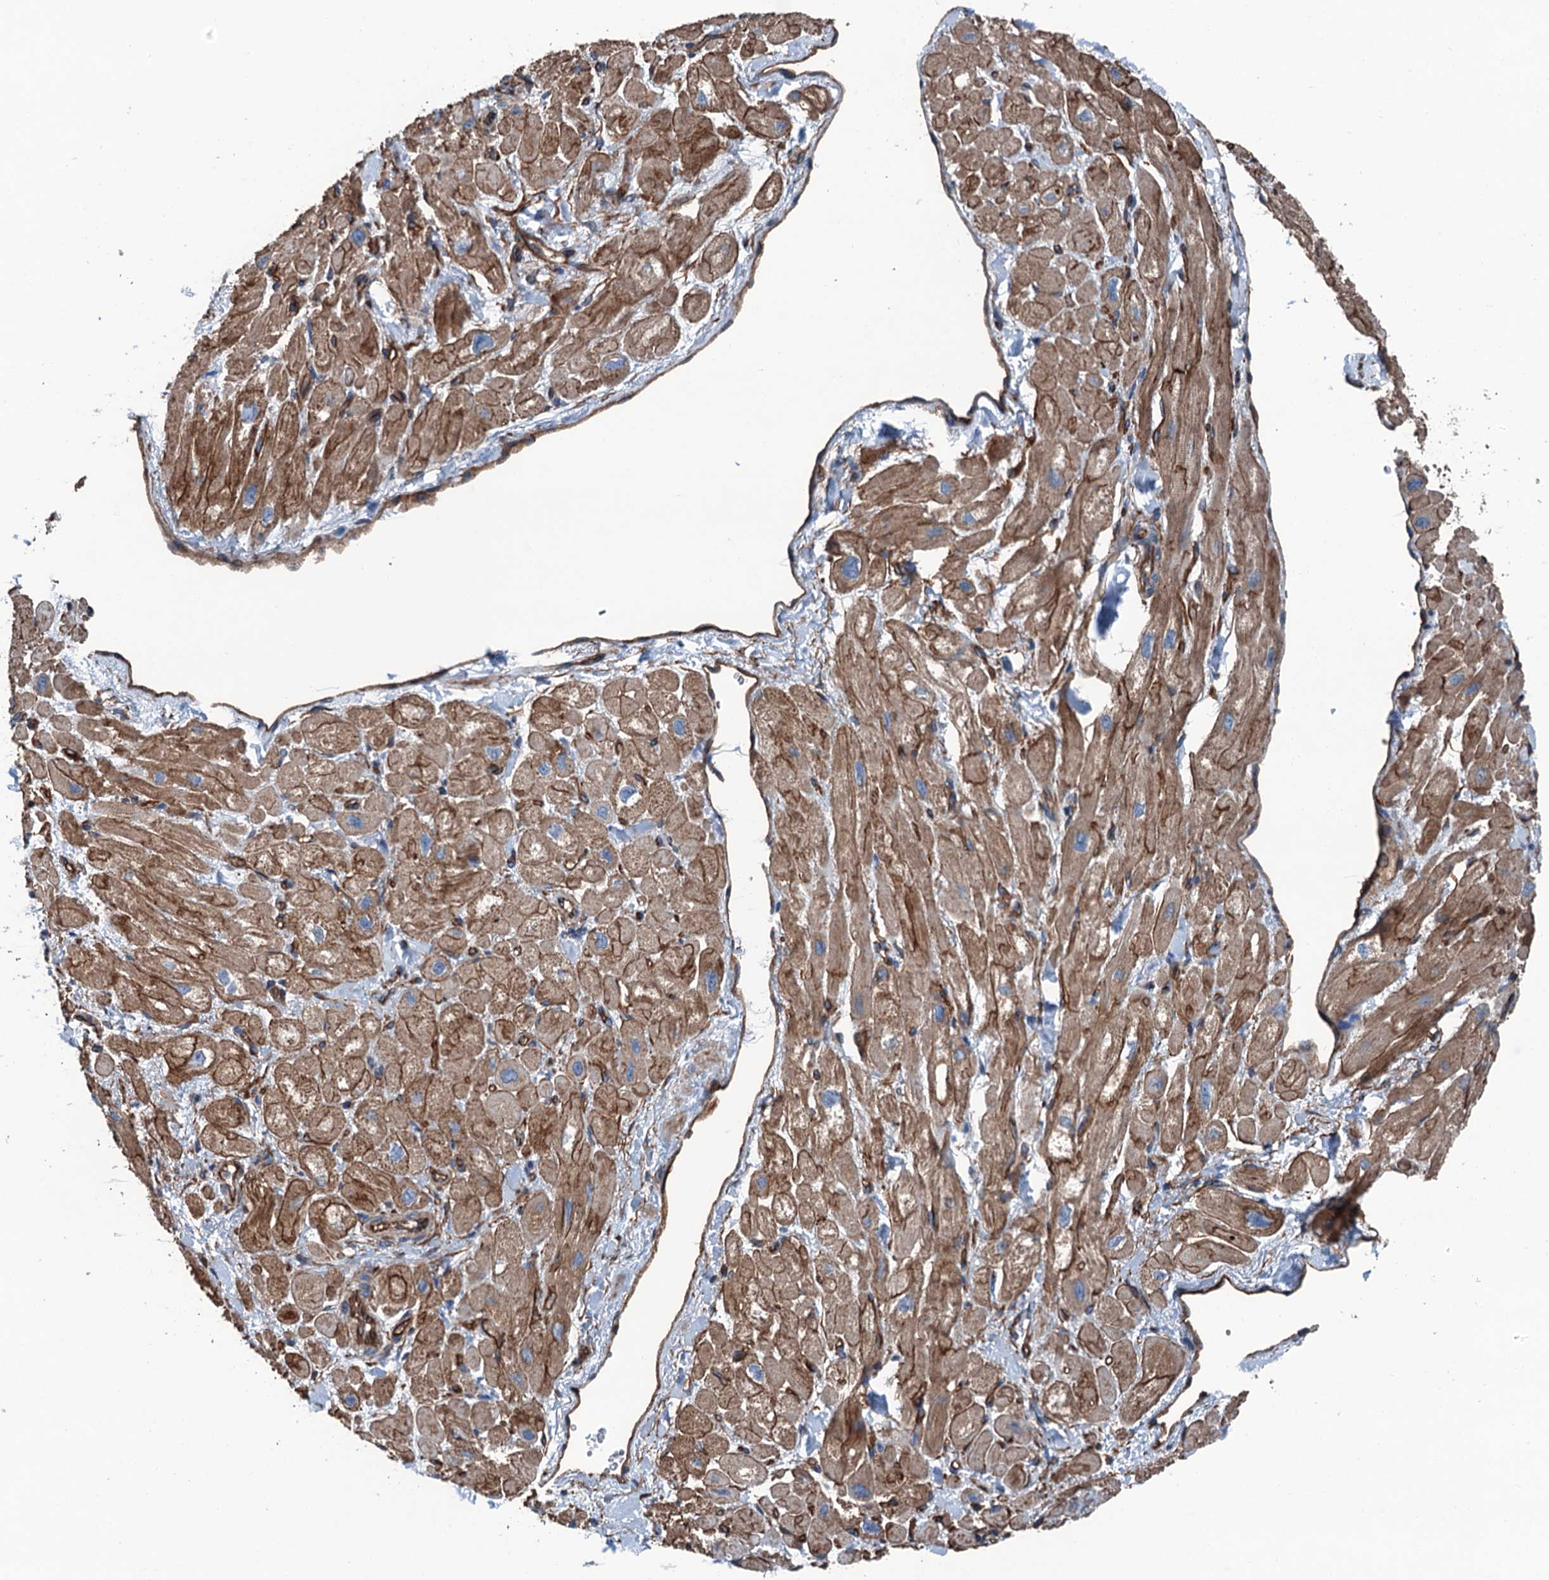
{"staining": {"intensity": "moderate", "quantity": ">75%", "location": "cytoplasmic/membranous"}, "tissue": "heart muscle", "cell_type": "Cardiomyocytes", "image_type": "normal", "snomed": [{"axis": "morphology", "description": "Normal tissue, NOS"}, {"axis": "topography", "description": "Heart"}], "caption": "Immunohistochemical staining of benign human heart muscle displays >75% levels of moderate cytoplasmic/membranous protein expression in about >75% of cardiomyocytes.", "gene": "NMRAL1", "patient": {"sex": "male", "age": 65}}